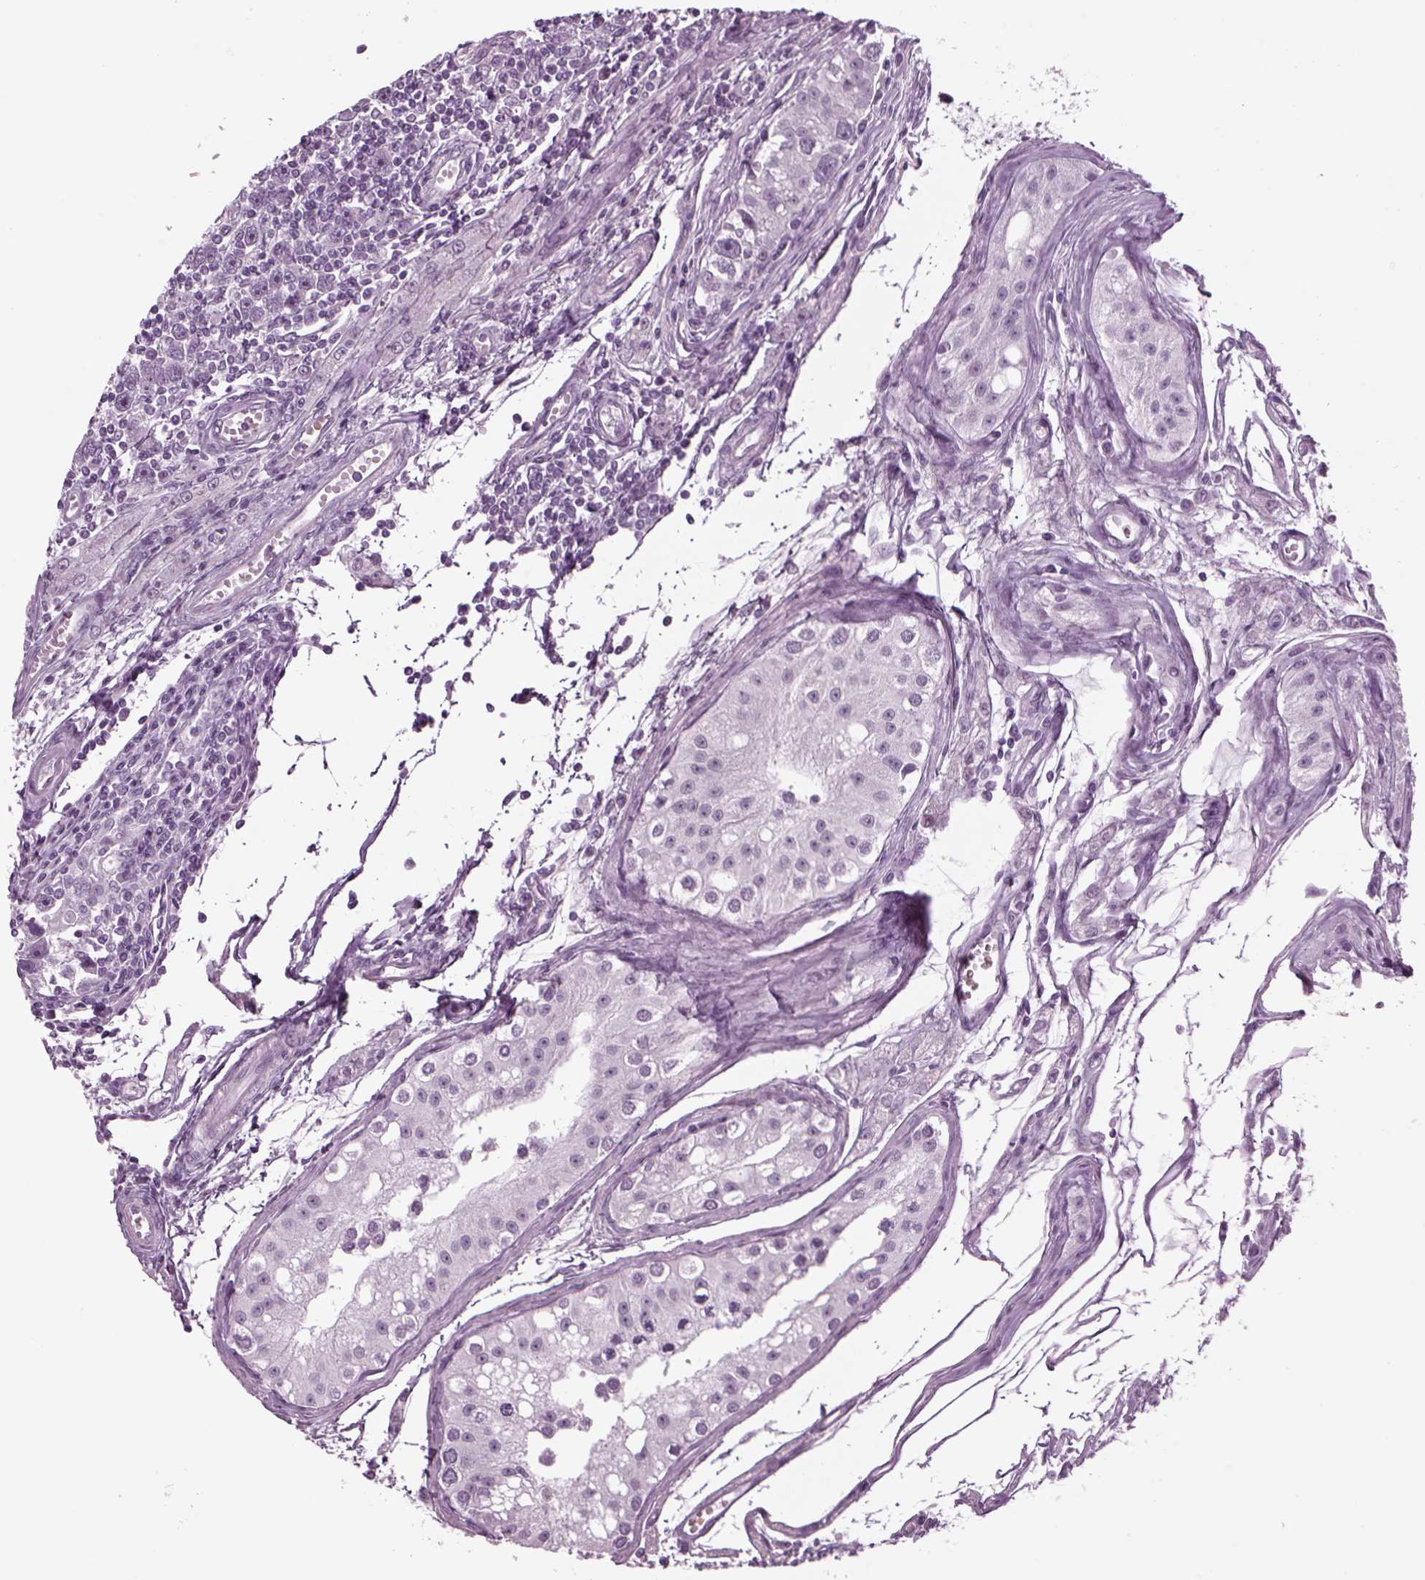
{"staining": {"intensity": "negative", "quantity": "none", "location": "none"}, "tissue": "testis cancer", "cell_type": "Tumor cells", "image_type": "cancer", "snomed": [{"axis": "morphology", "description": "Seminoma, NOS"}, {"axis": "topography", "description": "Testis"}], "caption": "An IHC micrograph of testis cancer (seminoma) is shown. There is no staining in tumor cells of testis cancer (seminoma).", "gene": "FAM24A", "patient": {"sex": "male", "age": 30}}